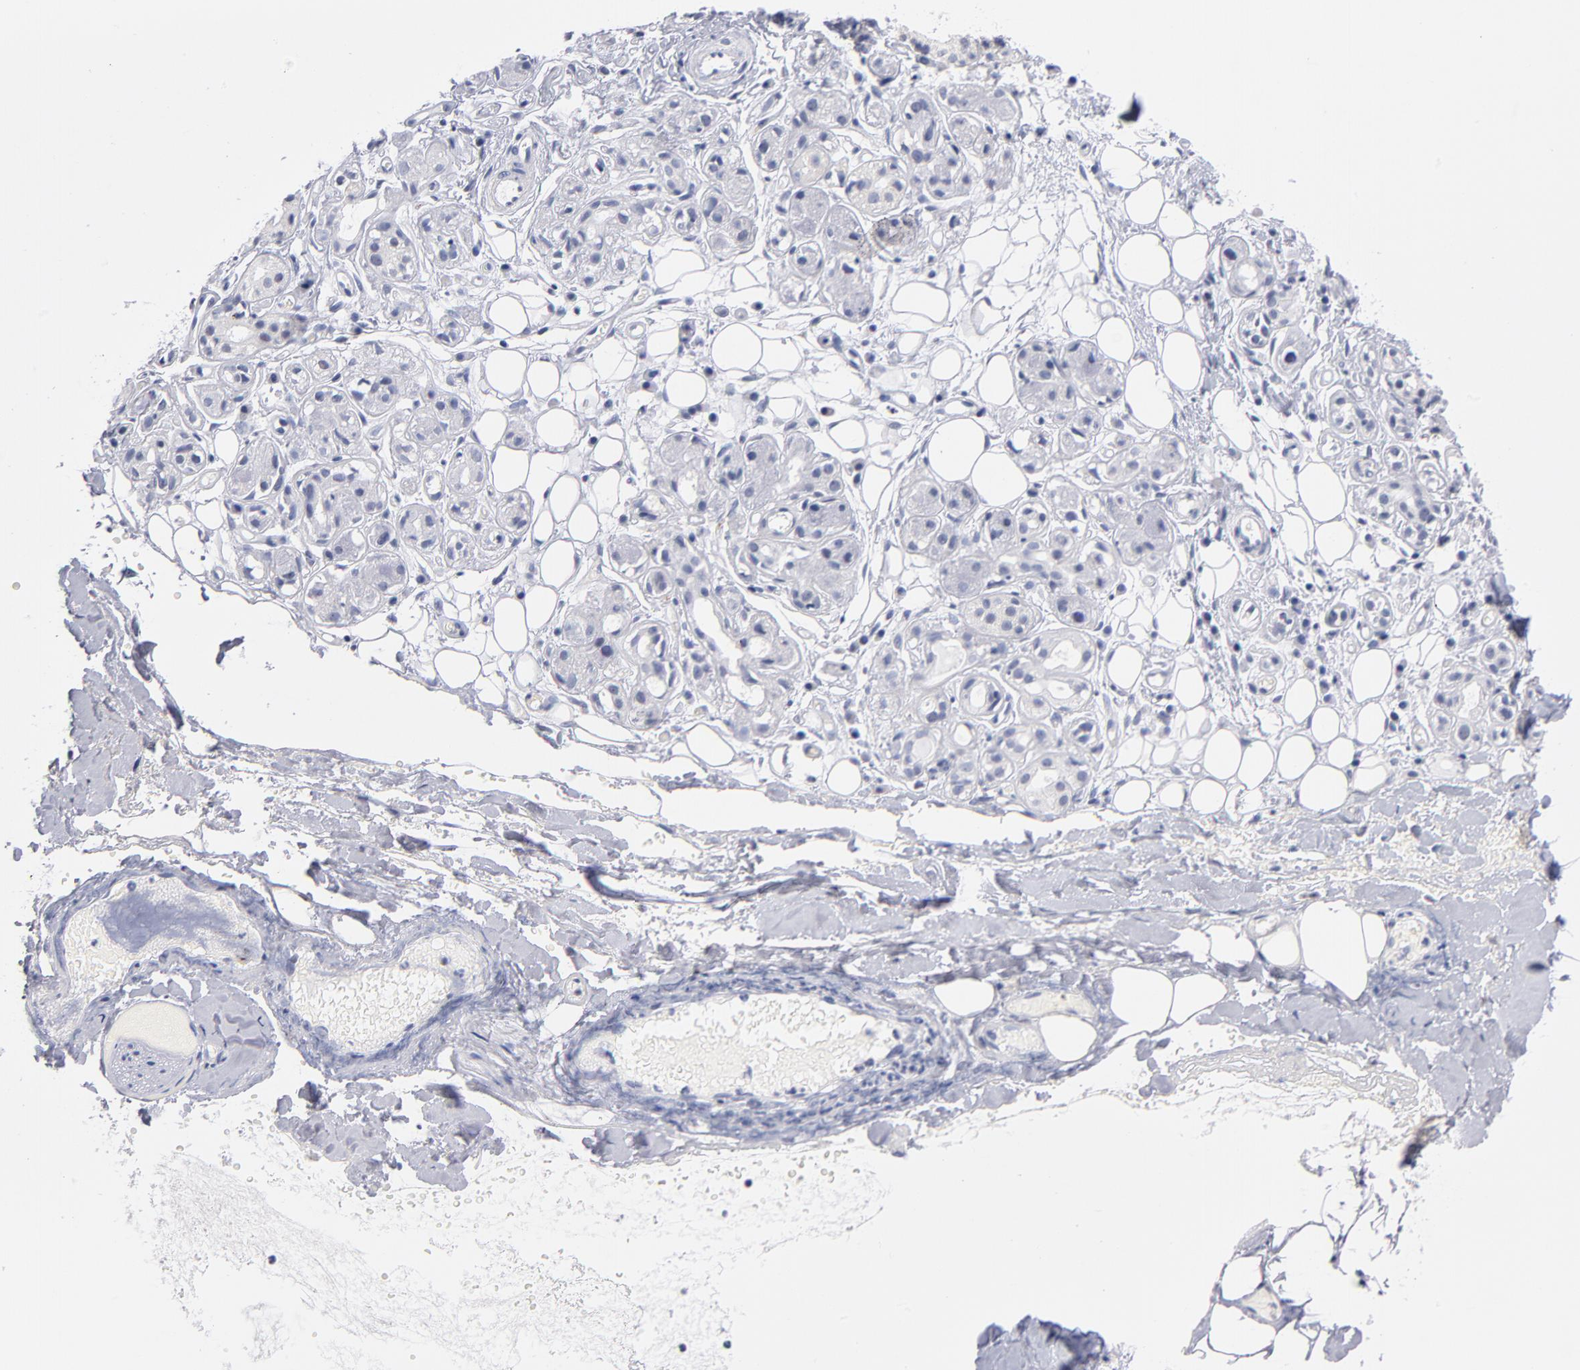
{"staining": {"intensity": "negative", "quantity": "none", "location": "none"}, "tissue": "salivary gland", "cell_type": "Glandular cells", "image_type": "normal", "snomed": [{"axis": "morphology", "description": "Normal tissue, NOS"}, {"axis": "topography", "description": "Salivary gland"}], "caption": "Immunohistochemistry (IHC) of unremarkable human salivary gland exhibits no staining in glandular cells. (DAB (3,3'-diaminobenzidine) immunohistochemistry (IHC) with hematoxylin counter stain).", "gene": "KHNYN", "patient": {"sex": "male", "age": 54}}